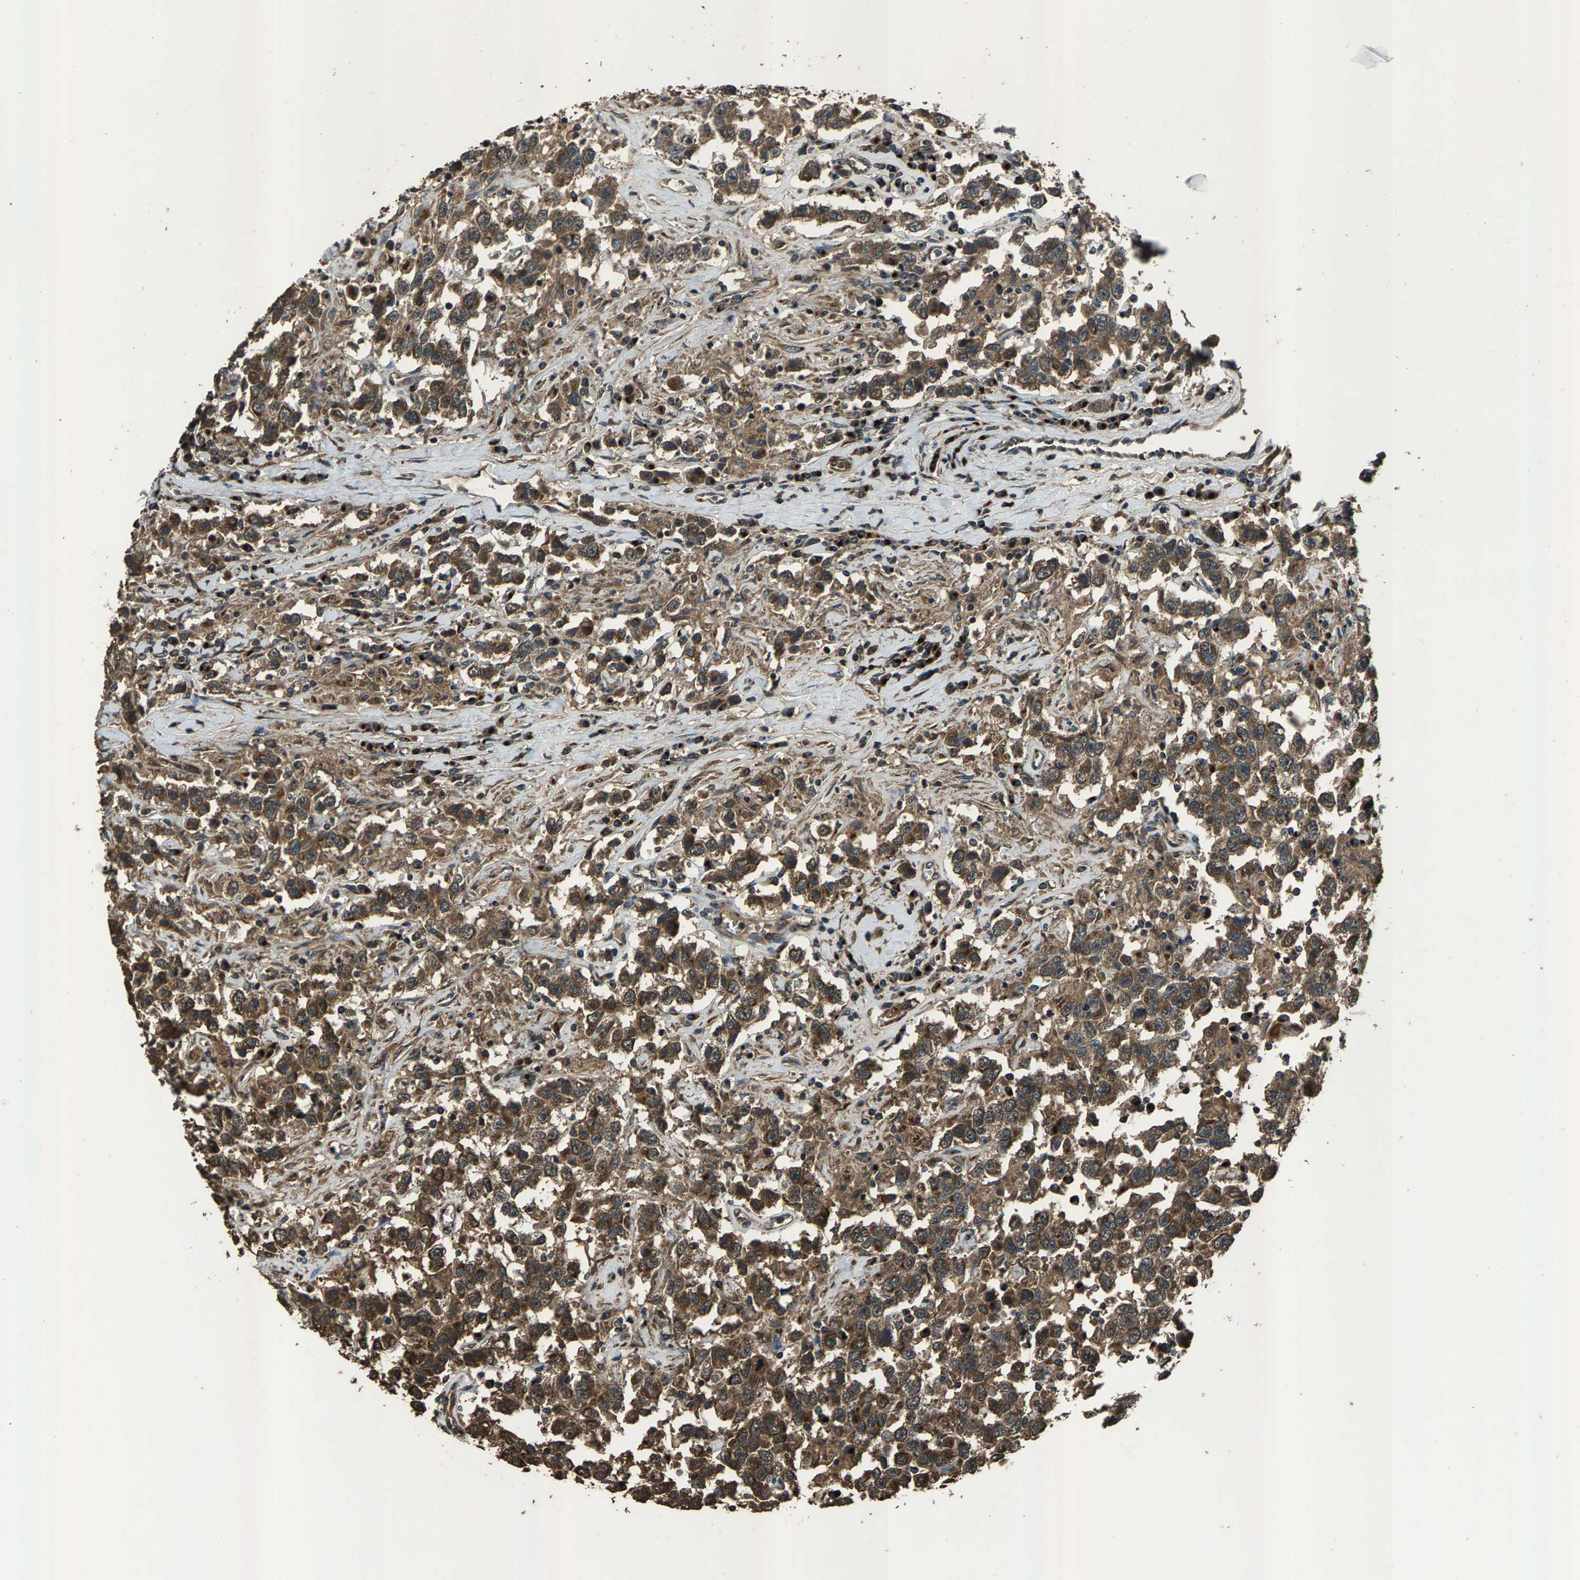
{"staining": {"intensity": "moderate", "quantity": ">75%", "location": "cytoplasmic/membranous"}, "tissue": "testis cancer", "cell_type": "Tumor cells", "image_type": "cancer", "snomed": [{"axis": "morphology", "description": "Seminoma, NOS"}, {"axis": "topography", "description": "Testis"}], "caption": "IHC histopathology image of human testis cancer (seminoma) stained for a protein (brown), which exhibits medium levels of moderate cytoplasmic/membranous positivity in approximately >75% of tumor cells.", "gene": "SLC38A10", "patient": {"sex": "male", "age": 41}}